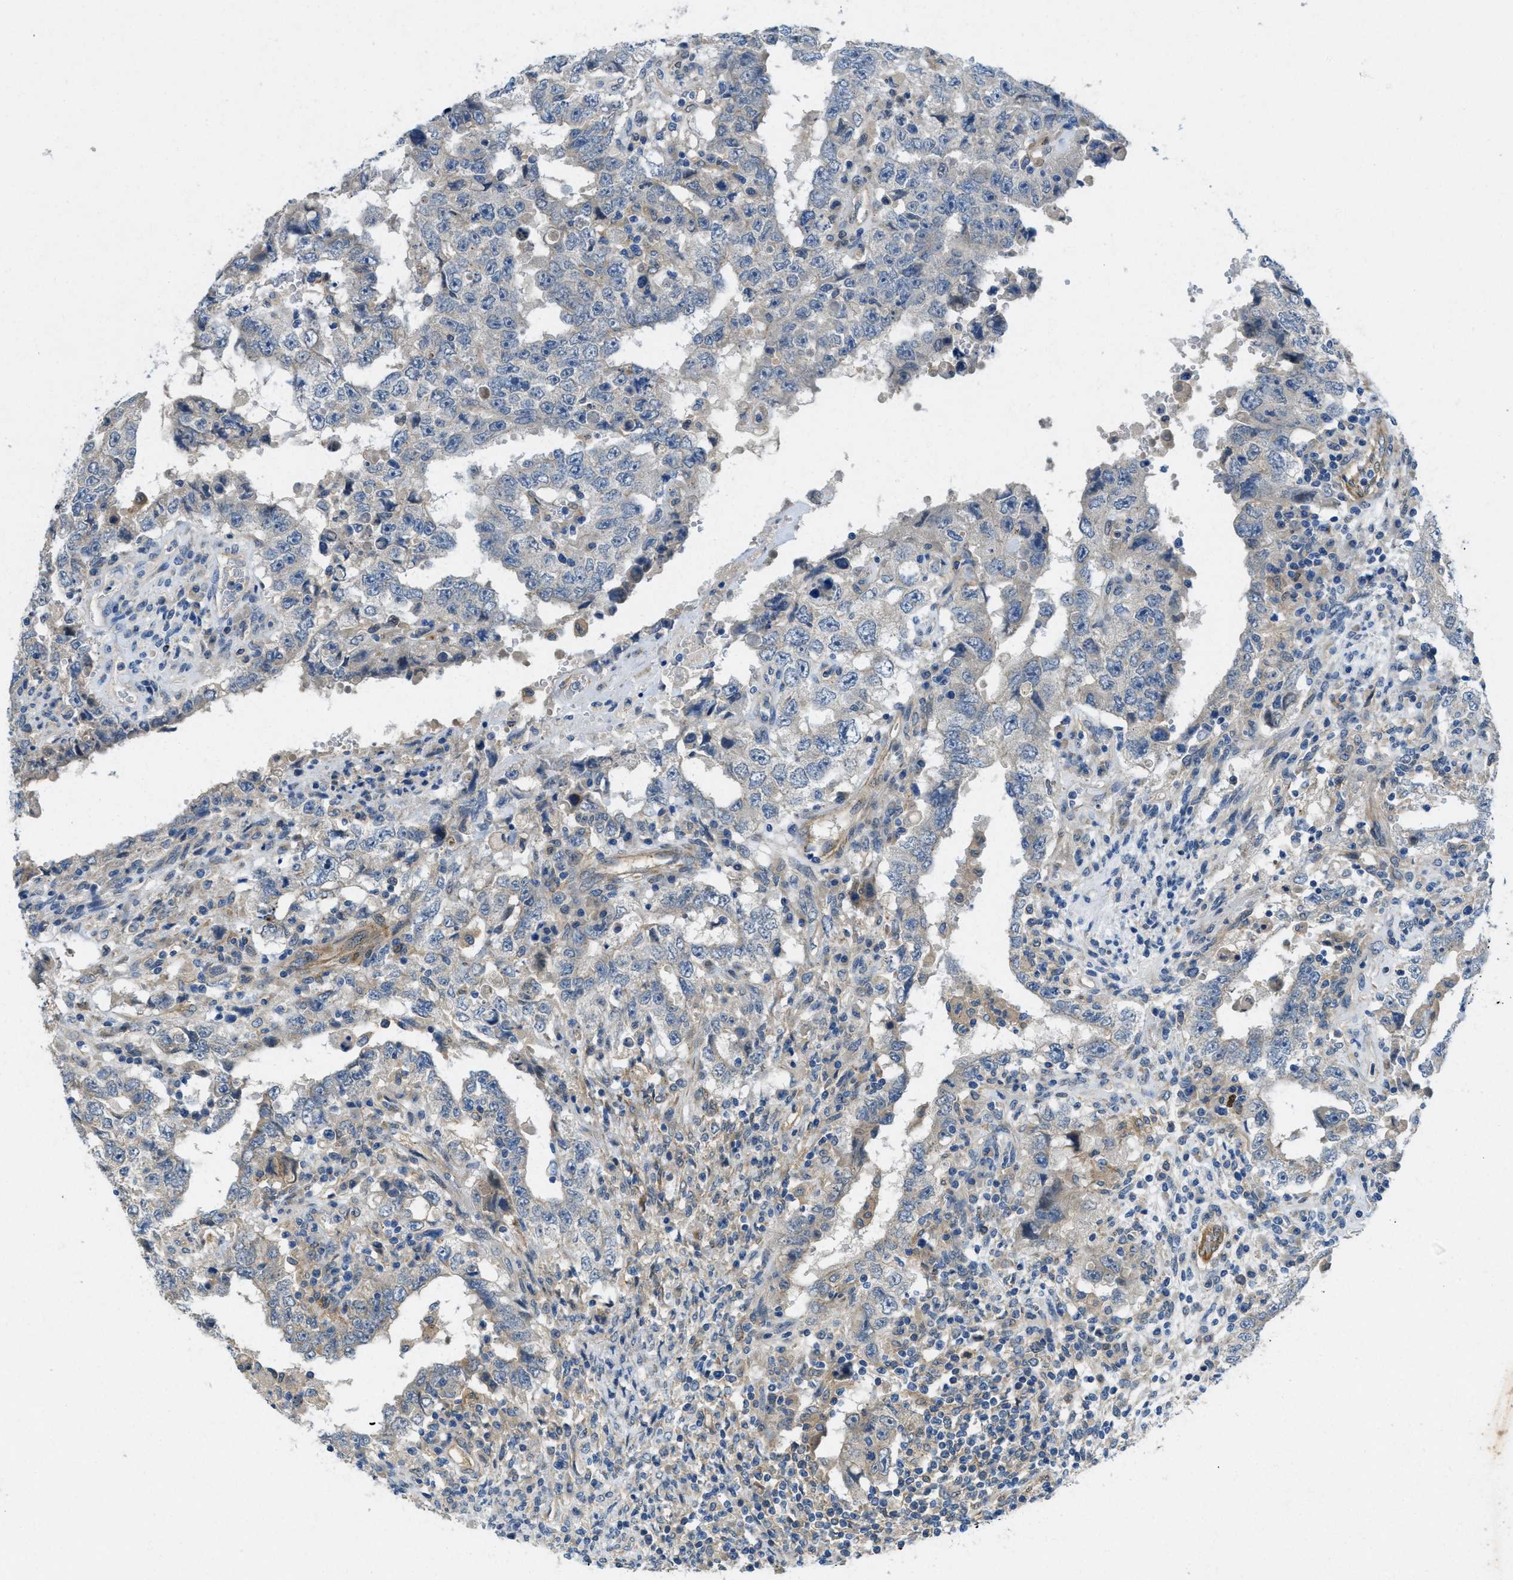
{"staining": {"intensity": "negative", "quantity": "none", "location": "none"}, "tissue": "testis cancer", "cell_type": "Tumor cells", "image_type": "cancer", "snomed": [{"axis": "morphology", "description": "Carcinoma, Embryonal, NOS"}, {"axis": "topography", "description": "Testis"}], "caption": "There is no significant positivity in tumor cells of testis cancer (embryonal carcinoma). (DAB (3,3'-diaminobenzidine) immunohistochemistry visualized using brightfield microscopy, high magnification).", "gene": "RIPK2", "patient": {"sex": "male", "age": 26}}